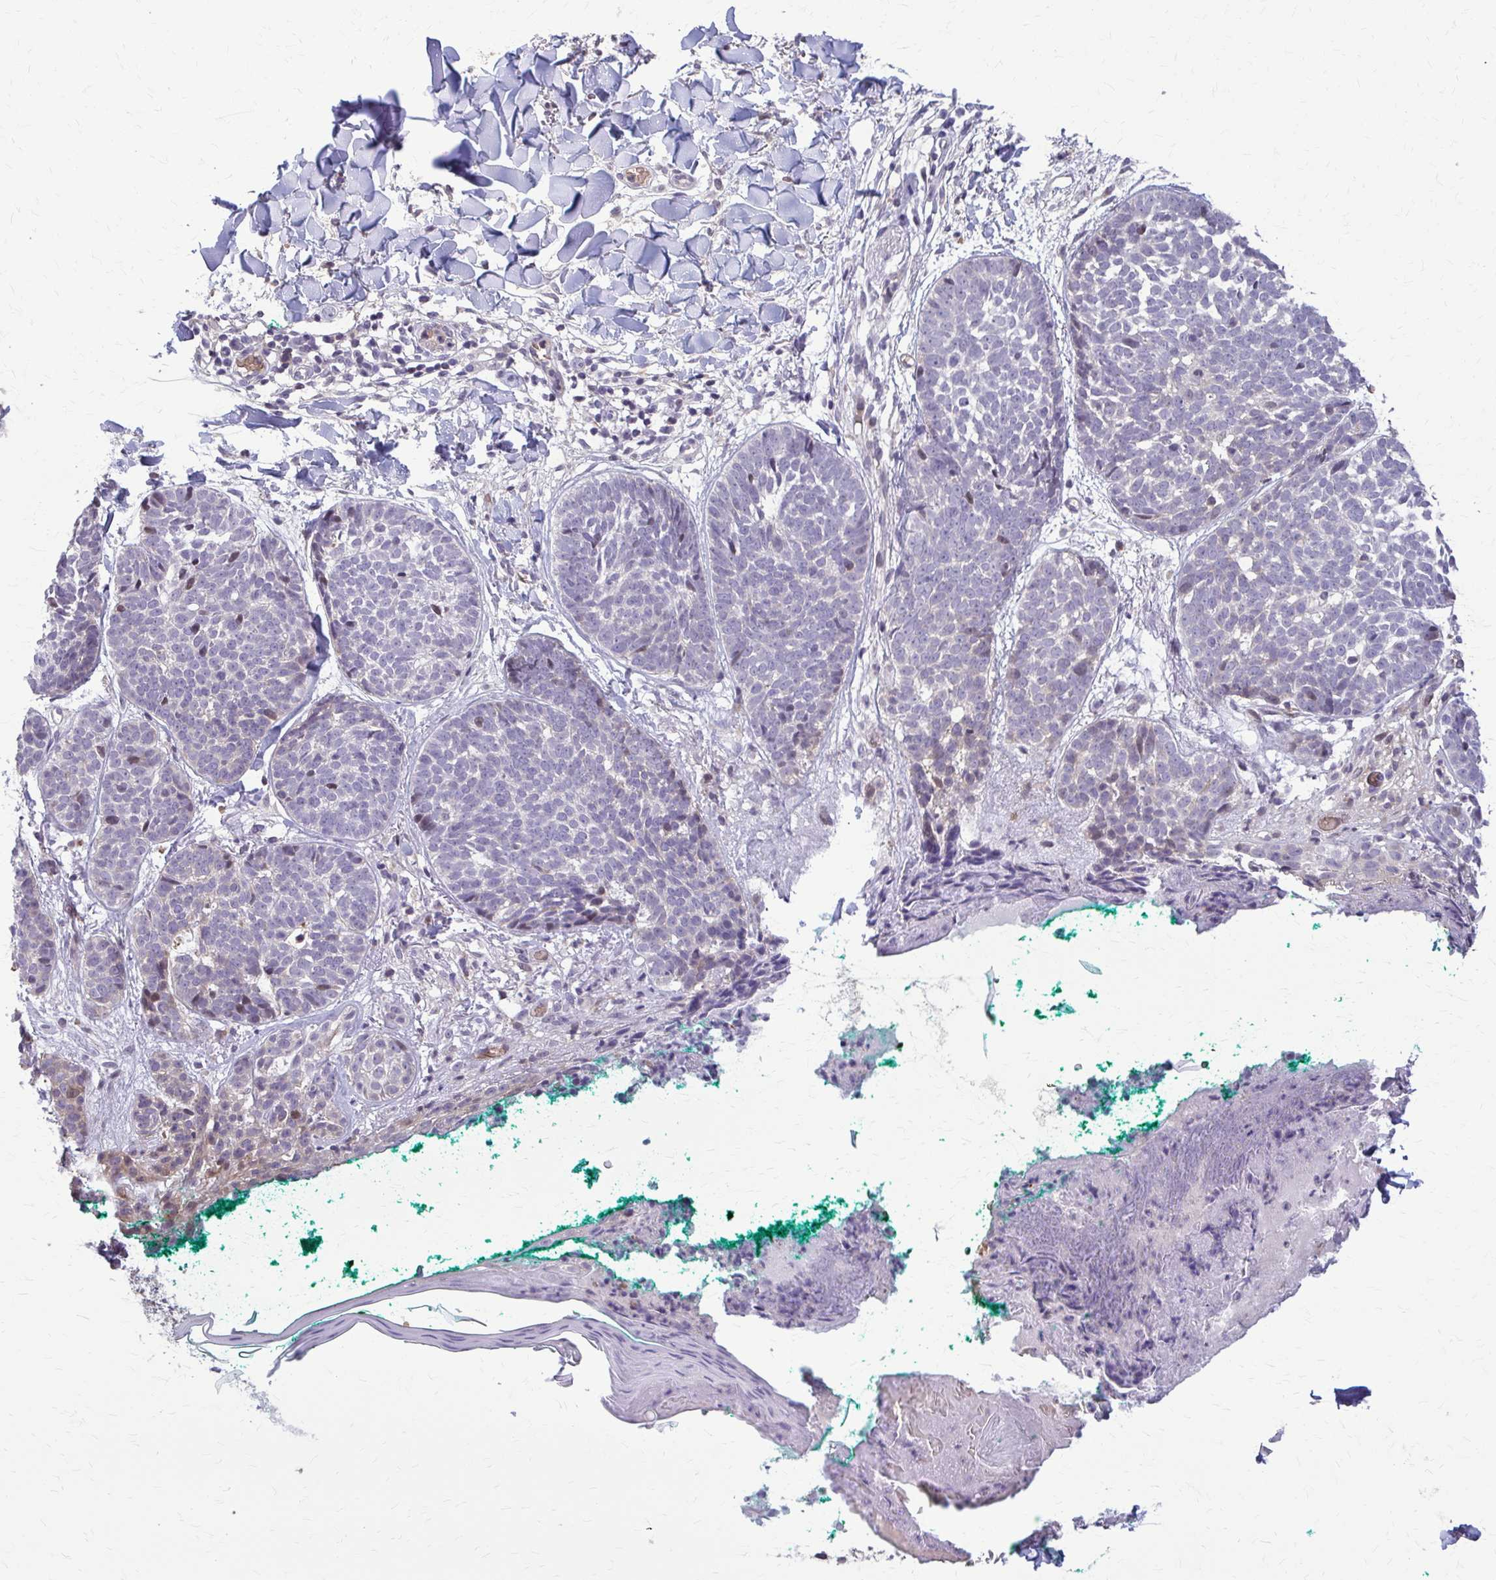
{"staining": {"intensity": "negative", "quantity": "none", "location": "none"}, "tissue": "skin cancer", "cell_type": "Tumor cells", "image_type": "cancer", "snomed": [{"axis": "morphology", "description": "Basal cell carcinoma"}, {"axis": "topography", "description": "Skin"}, {"axis": "topography", "description": "Skin of neck"}, {"axis": "topography", "description": "Skin of shoulder"}, {"axis": "topography", "description": "Skin of back"}], "caption": "This is an IHC image of human skin basal cell carcinoma. There is no staining in tumor cells.", "gene": "ZNF34", "patient": {"sex": "male", "age": 80}}